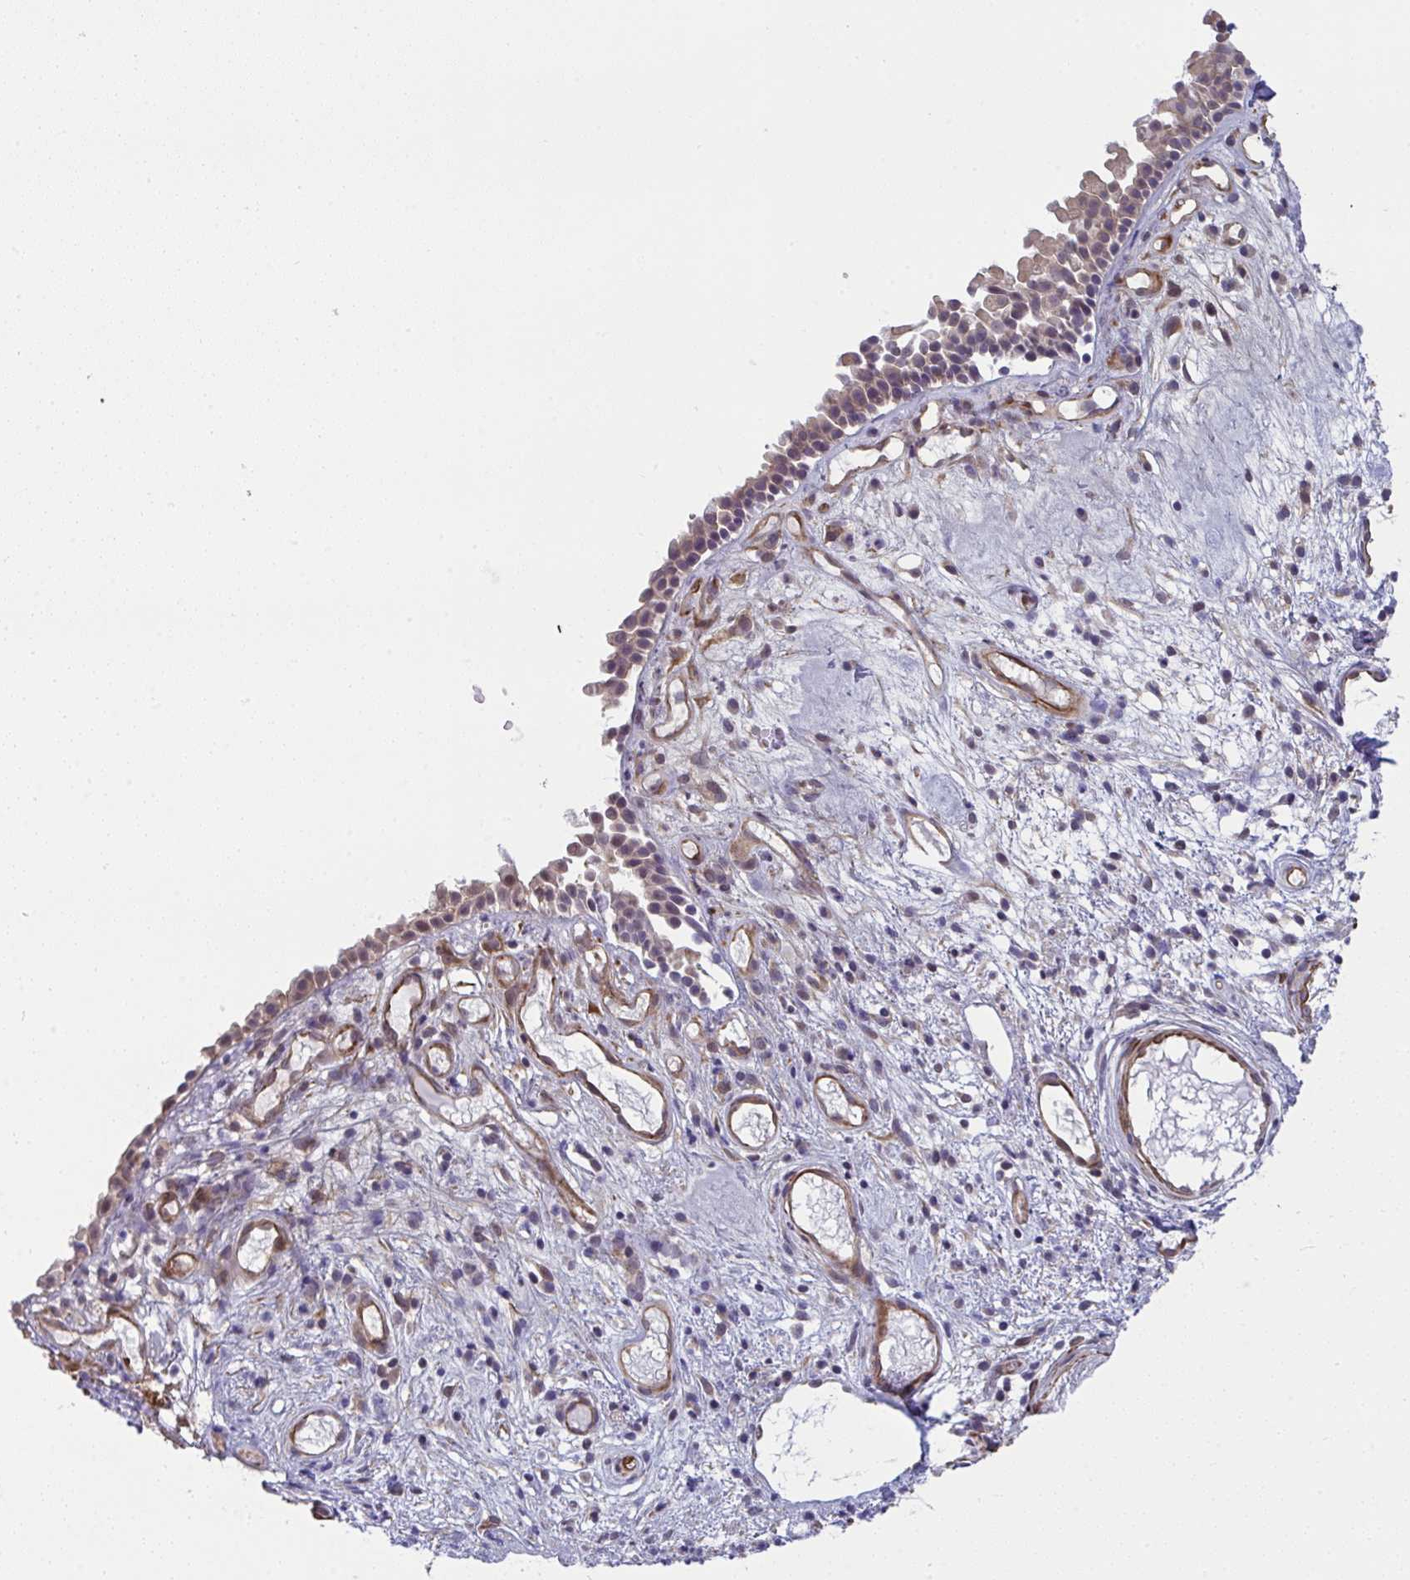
{"staining": {"intensity": "weak", "quantity": ">75%", "location": "cytoplasmic/membranous"}, "tissue": "nasopharynx", "cell_type": "Respiratory epithelial cells", "image_type": "normal", "snomed": [{"axis": "morphology", "description": "Normal tissue, NOS"}, {"axis": "morphology", "description": "Inflammation, NOS"}, {"axis": "topography", "description": "Nasopharynx"}], "caption": "Nasopharynx stained with immunohistochemistry displays weak cytoplasmic/membranous staining in about >75% of respiratory epithelial cells. (Brightfield microscopy of DAB IHC at high magnification).", "gene": "MYL12A", "patient": {"sex": "male", "age": 54}}